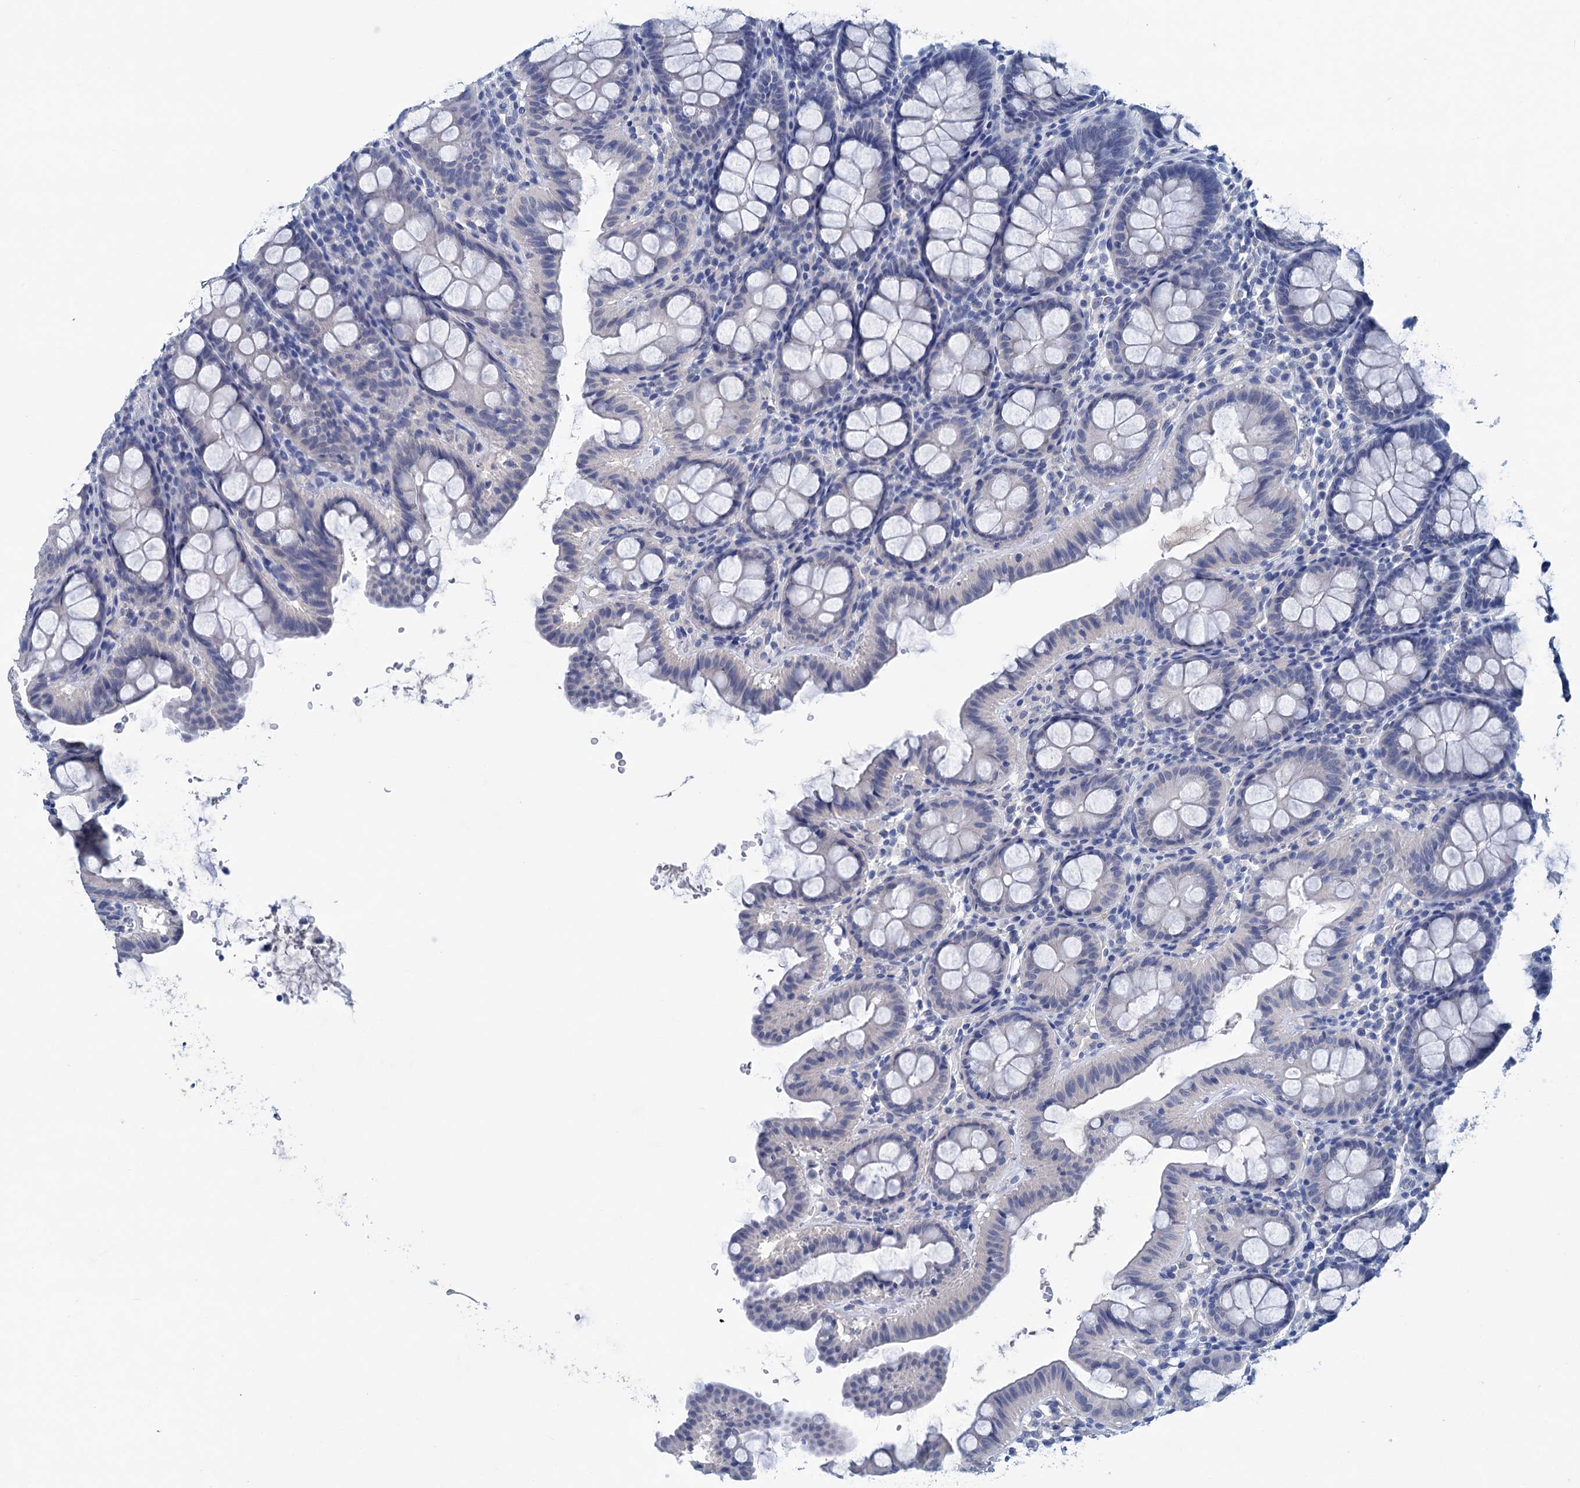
{"staining": {"intensity": "negative", "quantity": "none", "location": "none"}, "tissue": "colon", "cell_type": "Endothelial cells", "image_type": "normal", "snomed": [{"axis": "morphology", "description": "Normal tissue, NOS"}, {"axis": "topography", "description": "Colon"}], "caption": "The histopathology image exhibits no significant staining in endothelial cells of colon.", "gene": "MYOZ3", "patient": {"sex": "male", "age": 75}}